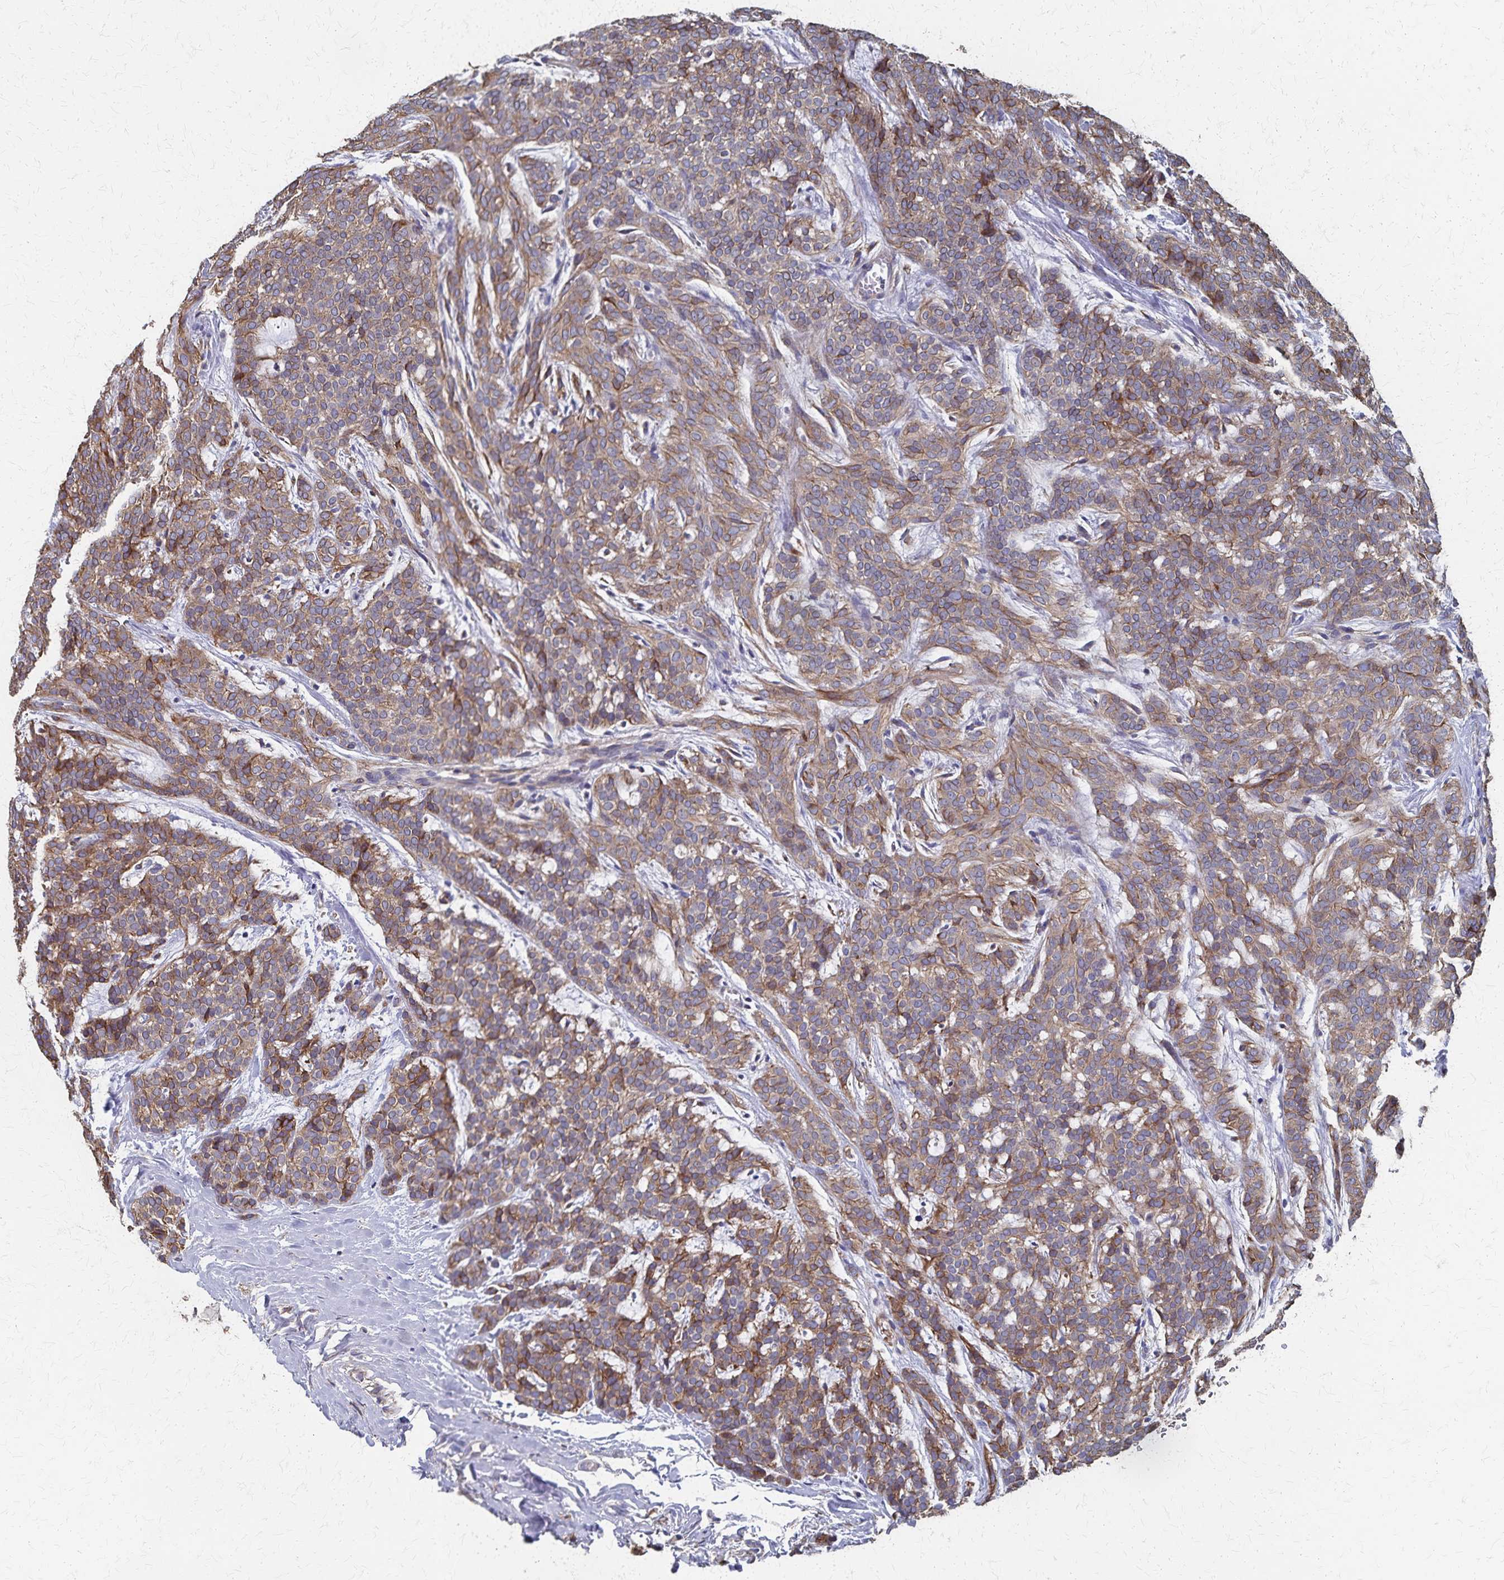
{"staining": {"intensity": "moderate", "quantity": ">75%", "location": "cytoplasmic/membranous"}, "tissue": "head and neck cancer", "cell_type": "Tumor cells", "image_type": "cancer", "snomed": [{"axis": "morphology", "description": "Normal tissue, NOS"}, {"axis": "morphology", "description": "Adenocarcinoma, NOS"}, {"axis": "topography", "description": "Oral tissue"}, {"axis": "topography", "description": "Head-Neck"}], "caption": "This image shows adenocarcinoma (head and neck) stained with IHC to label a protein in brown. The cytoplasmic/membranous of tumor cells show moderate positivity for the protein. Nuclei are counter-stained blue.", "gene": "PGAP2", "patient": {"sex": "female", "age": 57}}